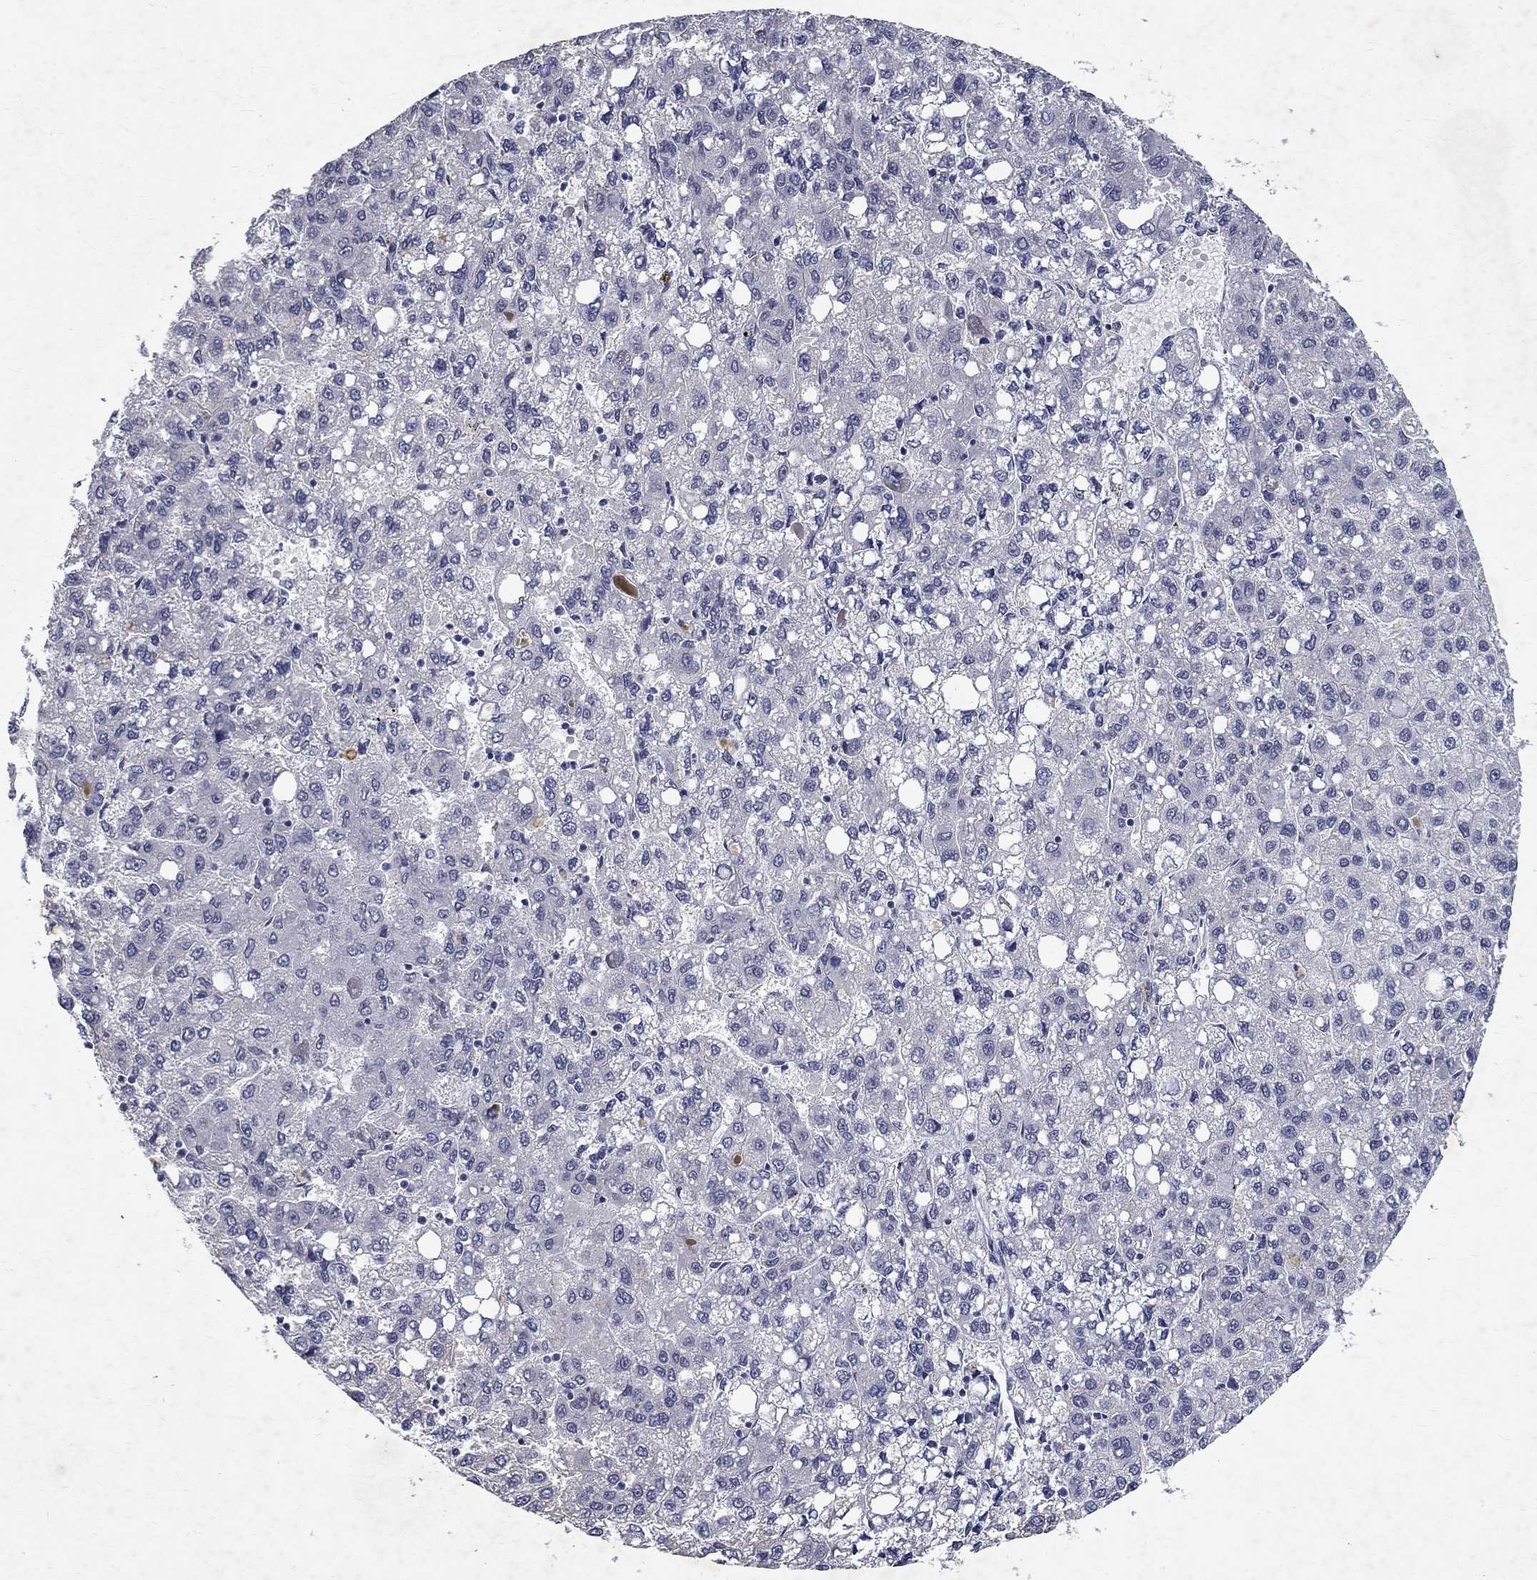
{"staining": {"intensity": "negative", "quantity": "none", "location": "none"}, "tissue": "liver cancer", "cell_type": "Tumor cells", "image_type": "cancer", "snomed": [{"axis": "morphology", "description": "Carcinoma, Hepatocellular, NOS"}, {"axis": "topography", "description": "Liver"}], "caption": "This is a image of immunohistochemistry (IHC) staining of hepatocellular carcinoma (liver), which shows no expression in tumor cells.", "gene": "RBFOX1", "patient": {"sex": "female", "age": 82}}